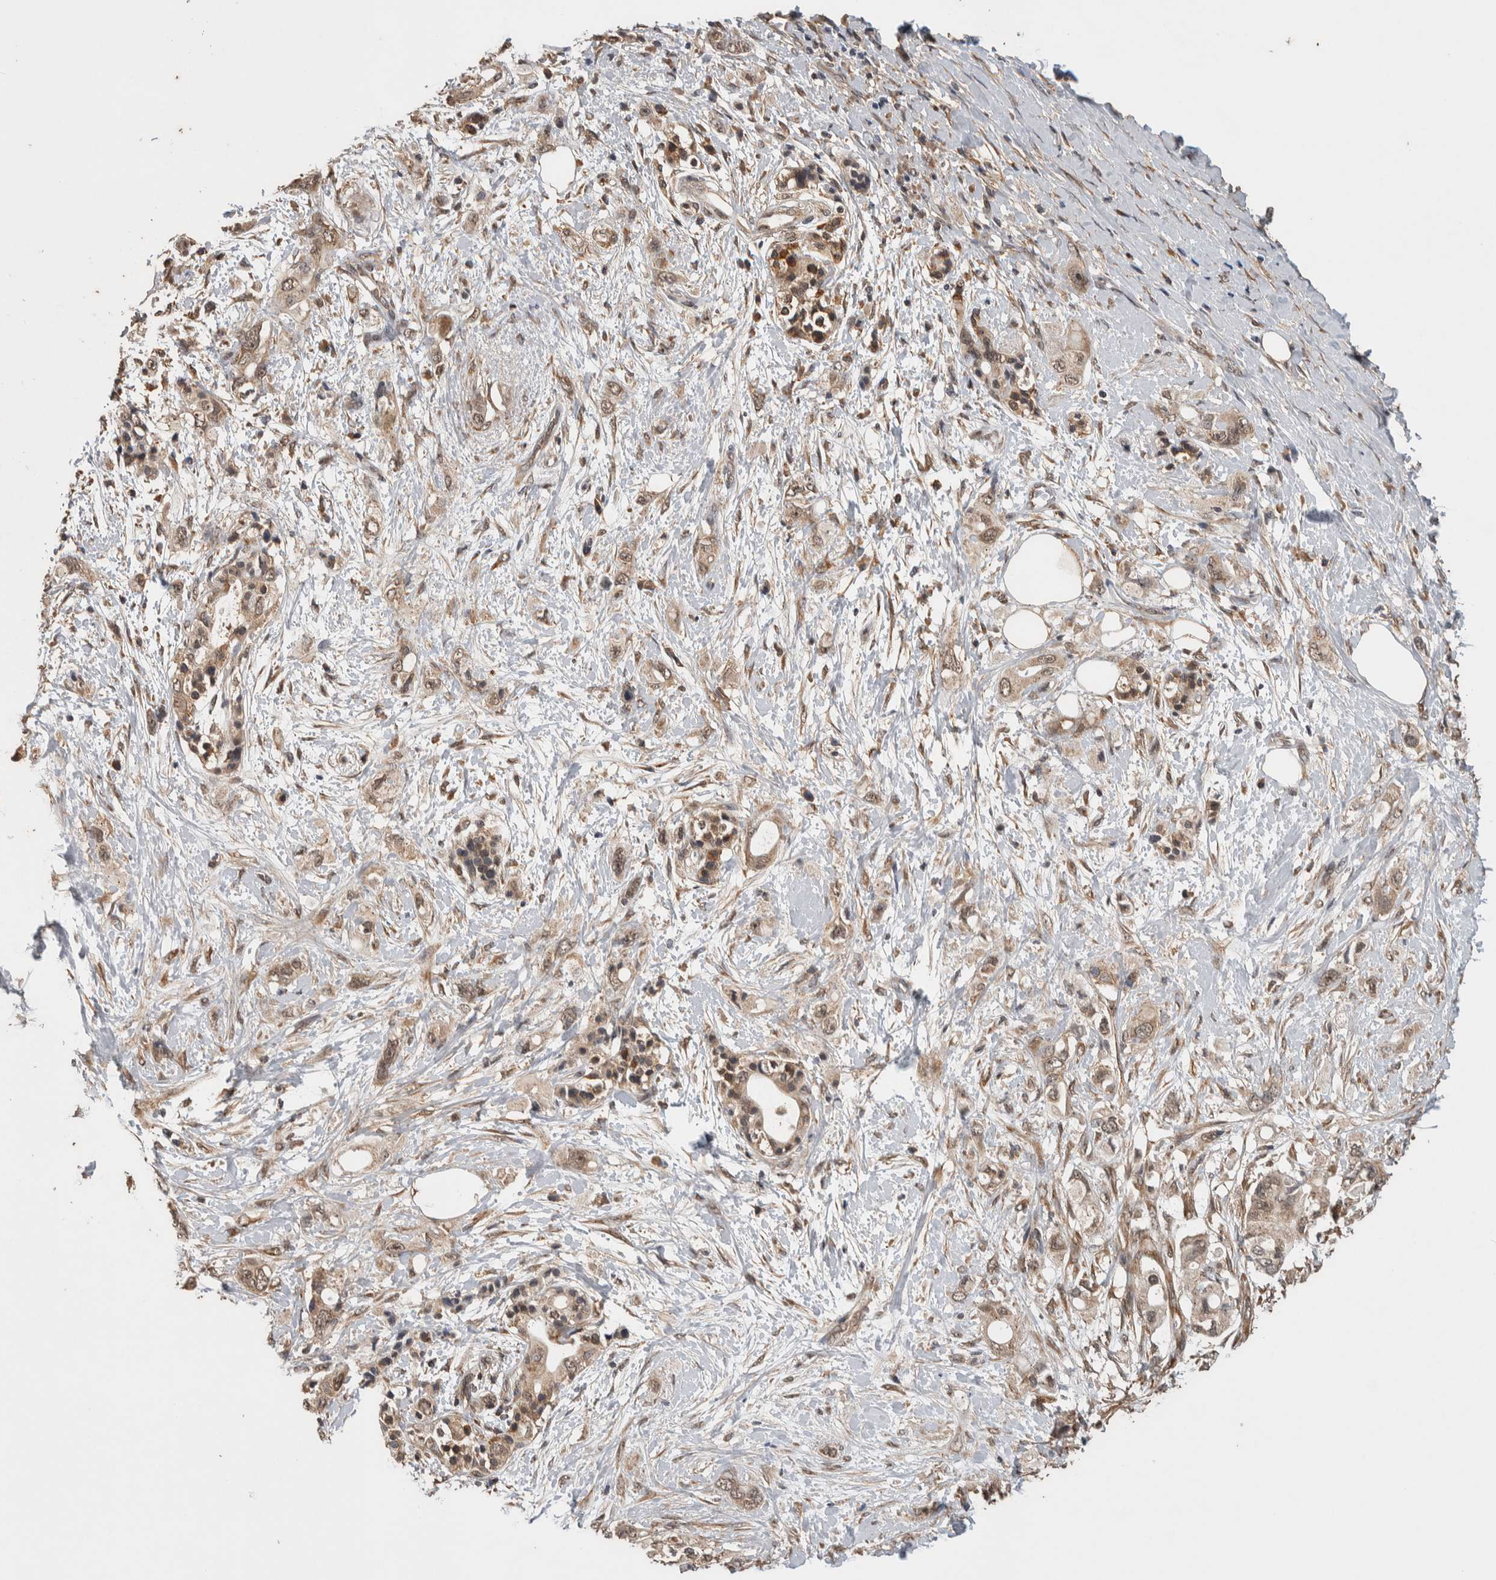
{"staining": {"intensity": "weak", "quantity": ">75%", "location": "cytoplasmic/membranous,nuclear"}, "tissue": "pancreatic cancer", "cell_type": "Tumor cells", "image_type": "cancer", "snomed": [{"axis": "morphology", "description": "Adenocarcinoma, NOS"}, {"axis": "topography", "description": "Pancreas"}], "caption": "Pancreatic cancer (adenocarcinoma) stained with IHC demonstrates weak cytoplasmic/membranous and nuclear positivity in approximately >75% of tumor cells.", "gene": "DVL2", "patient": {"sex": "female", "age": 56}}